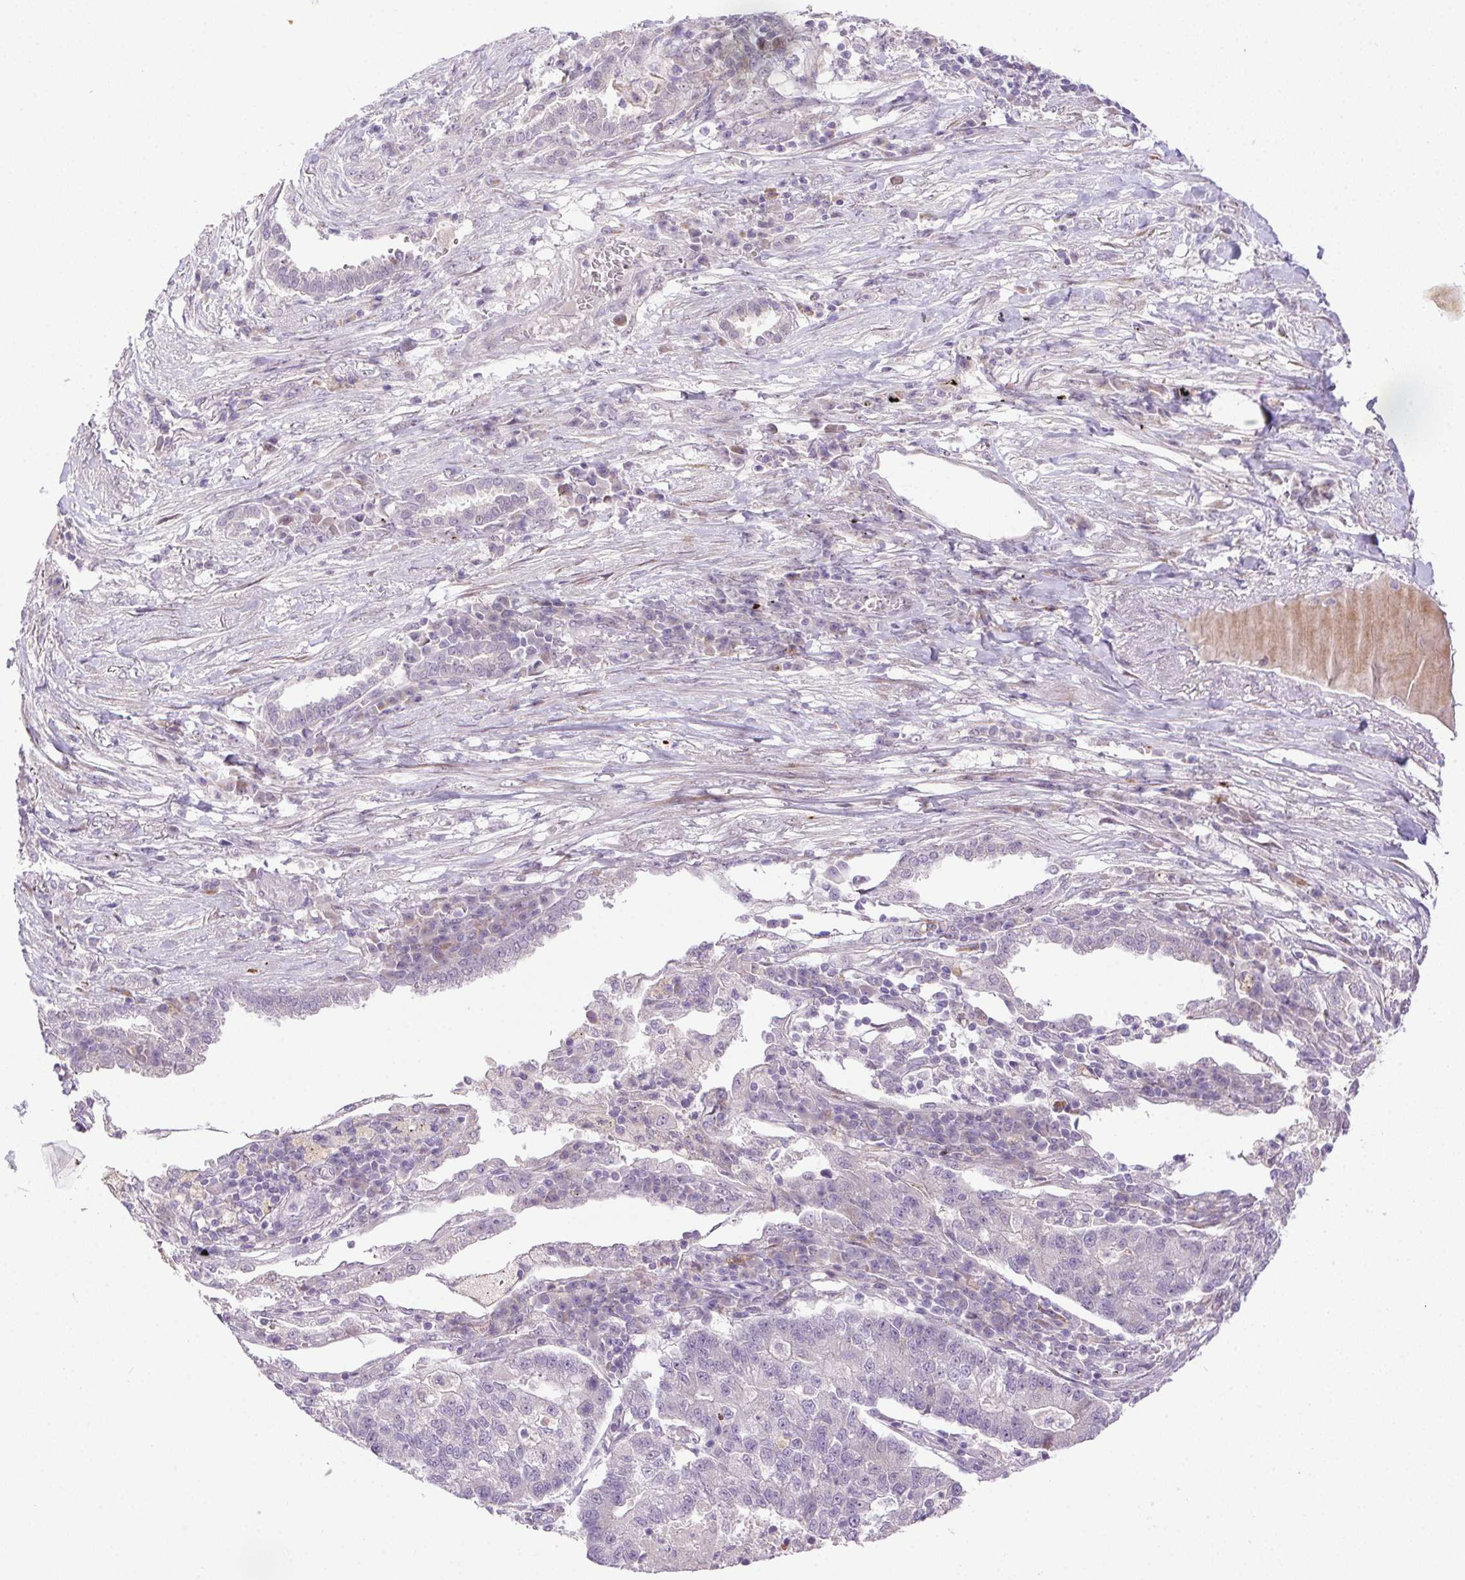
{"staining": {"intensity": "negative", "quantity": "none", "location": "none"}, "tissue": "lung cancer", "cell_type": "Tumor cells", "image_type": "cancer", "snomed": [{"axis": "morphology", "description": "Adenocarcinoma, NOS"}, {"axis": "topography", "description": "Lung"}], "caption": "This image is of lung adenocarcinoma stained with immunohistochemistry to label a protein in brown with the nuclei are counter-stained blue. There is no staining in tumor cells.", "gene": "LRRTM1", "patient": {"sex": "male", "age": 57}}